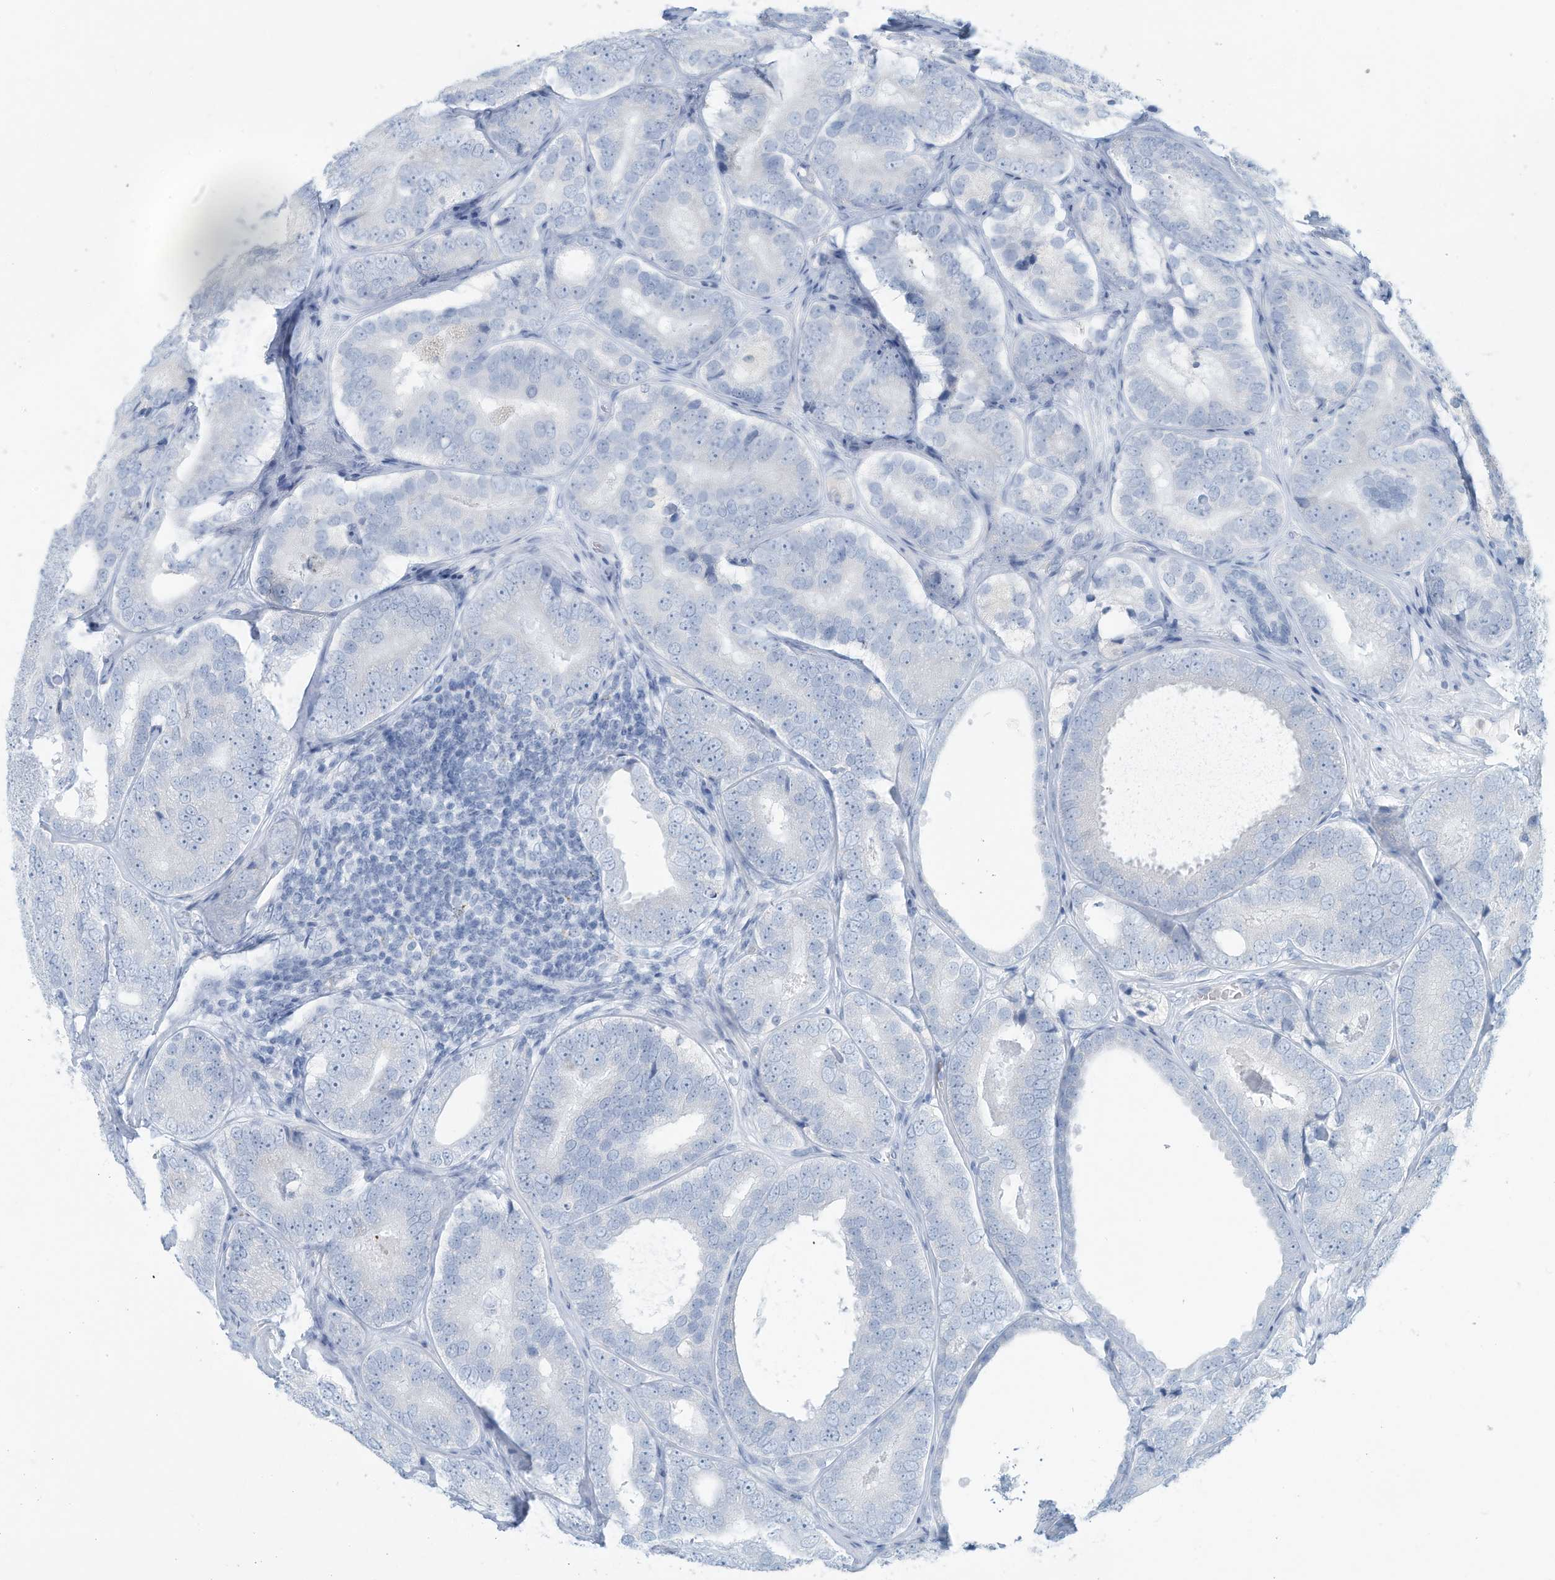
{"staining": {"intensity": "negative", "quantity": "none", "location": "none"}, "tissue": "prostate cancer", "cell_type": "Tumor cells", "image_type": "cancer", "snomed": [{"axis": "morphology", "description": "Adenocarcinoma, High grade"}, {"axis": "topography", "description": "Prostate"}], "caption": "Image shows no protein expression in tumor cells of prostate cancer (high-grade adenocarcinoma) tissue. The staining was performed using DAB to visualize the protein expression in brown, while the nuclei were stained in blue with hematoxylin (Magnification: 20x).", "gene": "ERI2", "patient": {"sex": "male", "age": 56}}